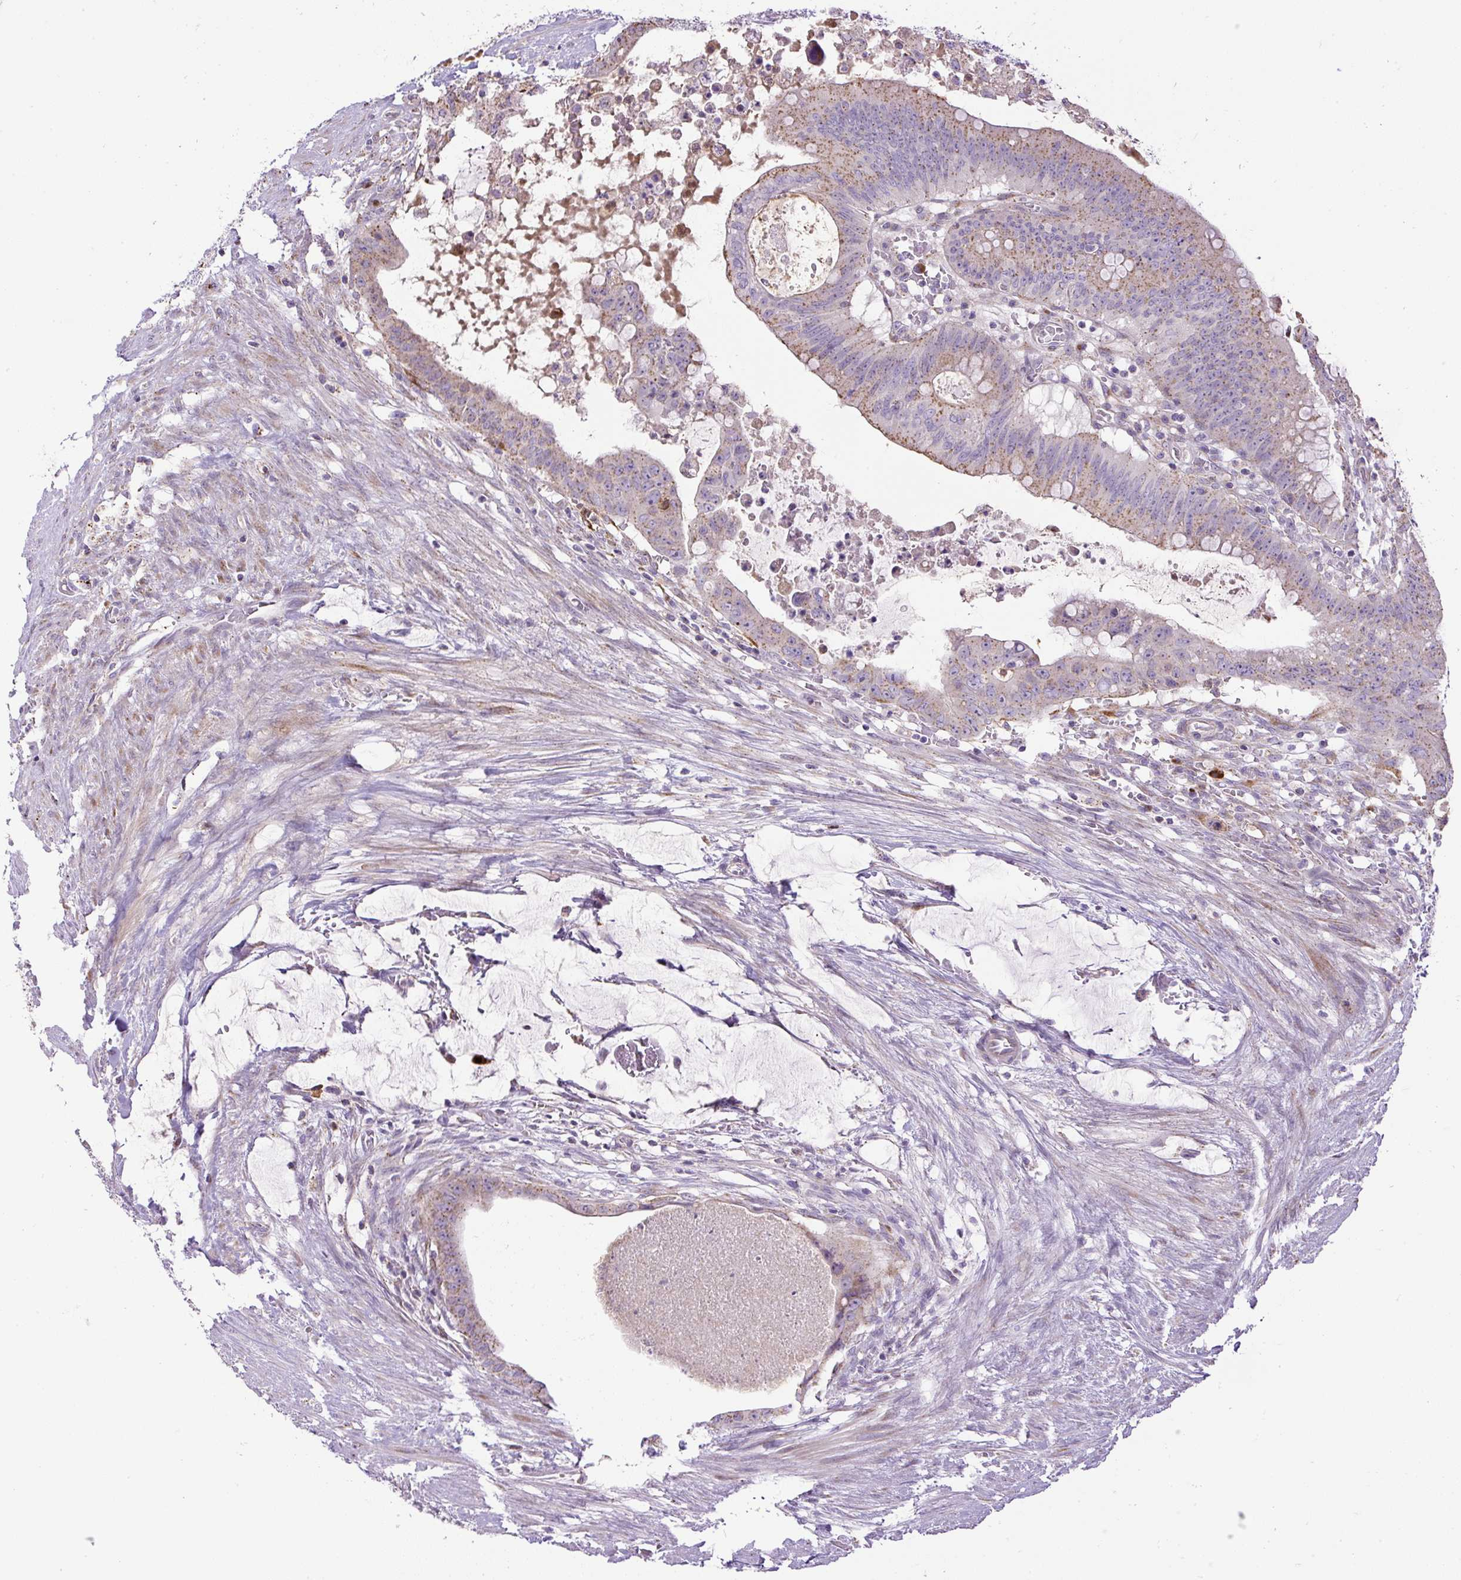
{"staining": {"intensity": "moderate", "quantity": "25%-75%", "location": "cytoplasmic/membranous"}, "tissue": "colorectal cancer", "cell_type": "Tumor cells", "image_type": "cancer", "snomed": [{"axis": "morphology", "description": "Adenocarcinoma, NOS"}, {"axis": "topography", "description": "Rectum"}], "caption": "Adenocarcinoma (colorectal) was stained to show a protein in brown. There is medium levels of moderate cytoplasmic/membranous positivity in approximately 25%-75% of tumor cells.", "gene": "CFAP47", "patient": {"sex": "male", "age": 78}}